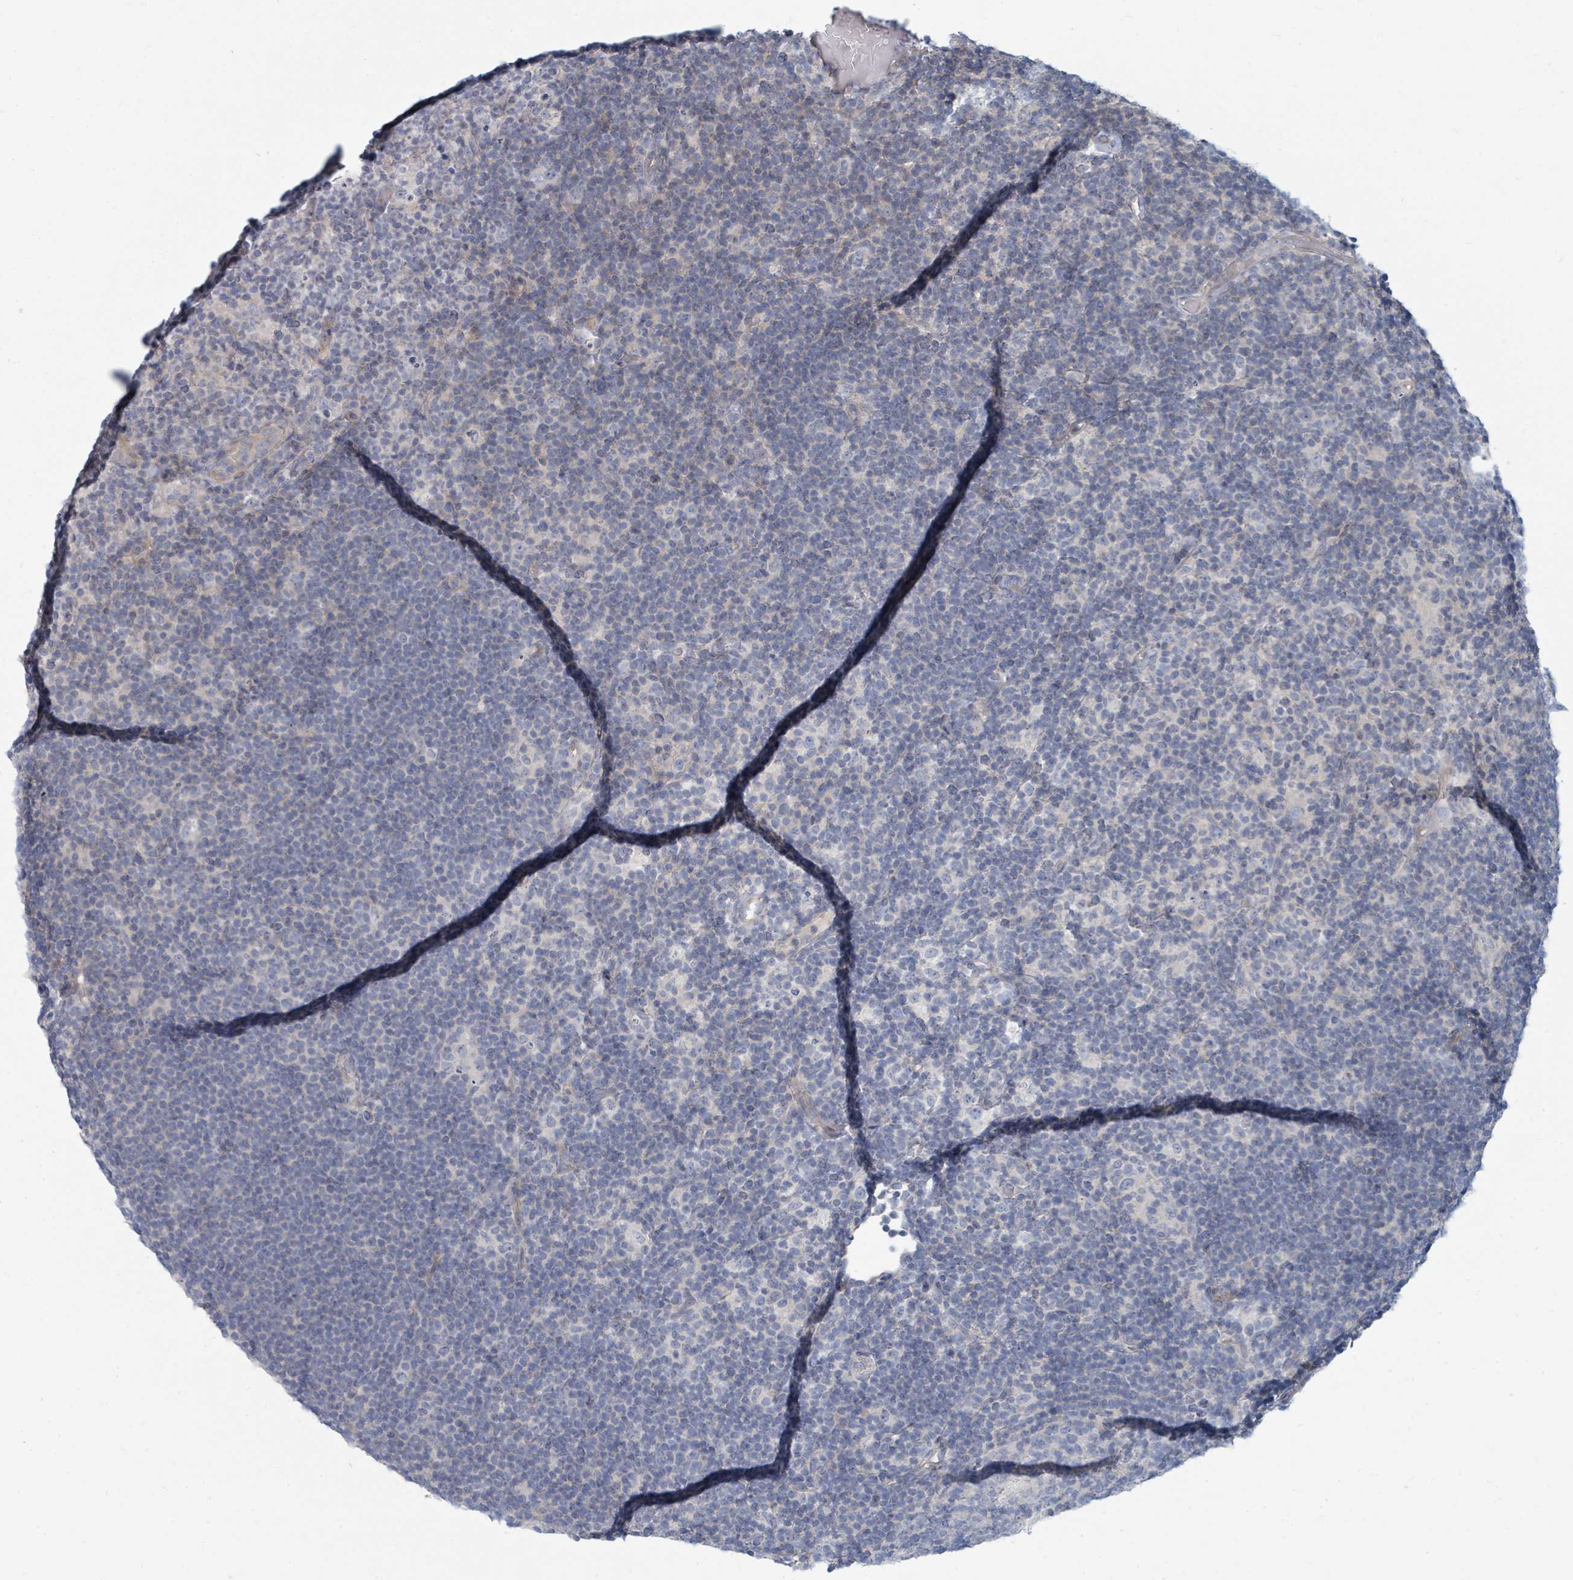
{"staining": {"intensity": "negative", "quantity": "none", "location": "none"}, "tissue": "lymphoma", "cell_type": "Tumor cells", "image_type": "cancer", "snomed": [{"axis": "morphology", "description": "Hodgkin's disease, NOS"}, {"axis": "topography", "description": "Lymph node"}], "caption": "The immunohistochemistry photomicrograph has no significant expression in tumor cells of lymphoma tissue. The staining is performed using DAB (3,3'-diaminobenzidine) brown chromogen with nuclei counter-stained in using hematoxylin.", "gene": "SLC25A45", "patient": {"sex": "female", "age": 57}}